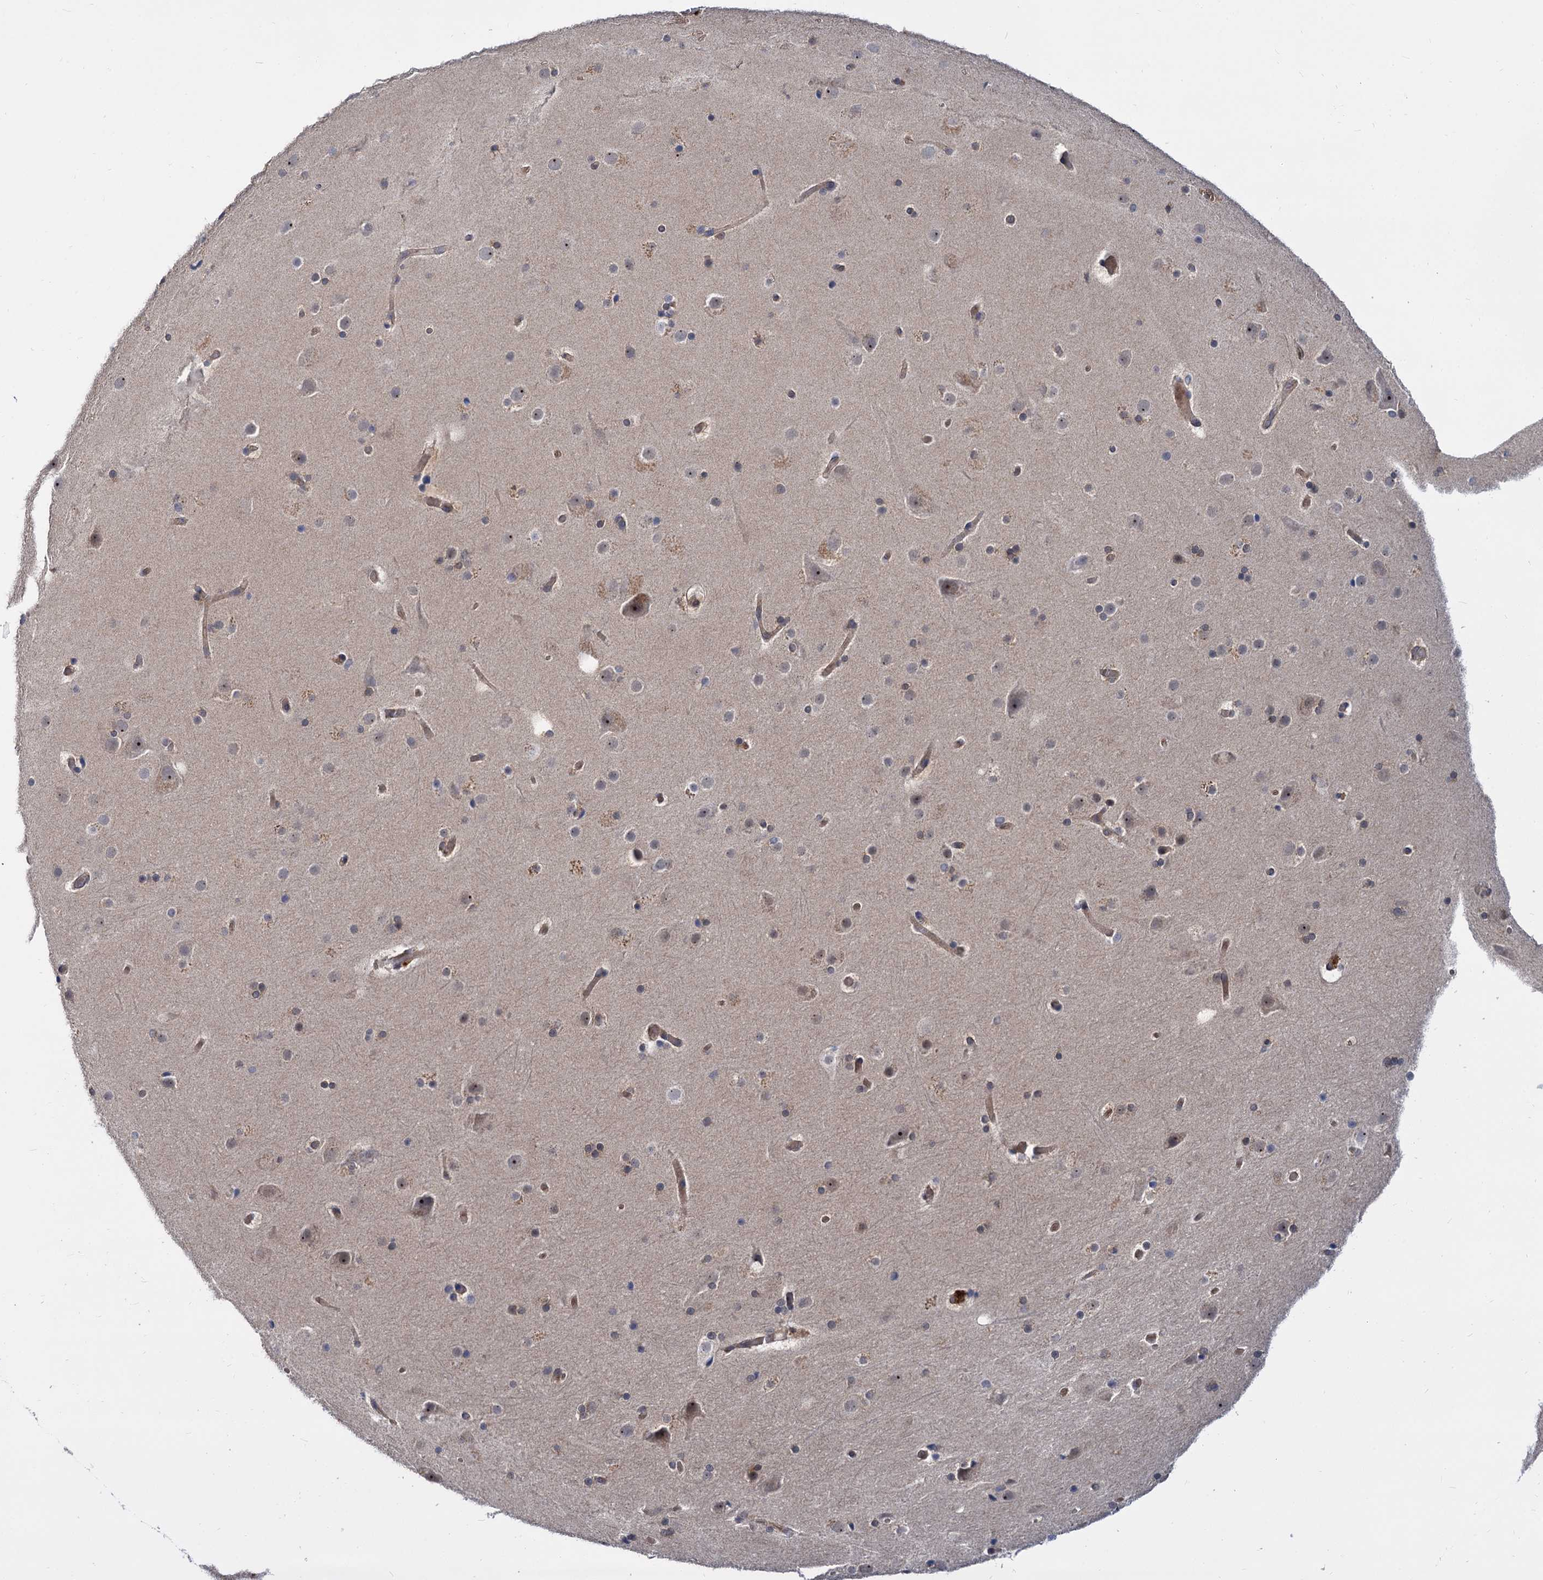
{"staining": {"intensity": "moderate", "quantity": "25%-75%", "location": "cytoplasmic/membranous"}, "tissue": "cerebral cortex", "cell_type": "Endothelial cells", "image_type": "normal", "snomed": [{"axis": "morphology", "description": "Normal tissue, NOS"}, {"axis": "topography", "description": "Cerebral cortex"}], "caption": "Protein analysis of normal cerebral cortex shows moderate cytoplasmic/membranous expression in about 25%-75% of endothelial cells.", "gene": "SNX15", "patient": {"sex": "male", "age": 57}}